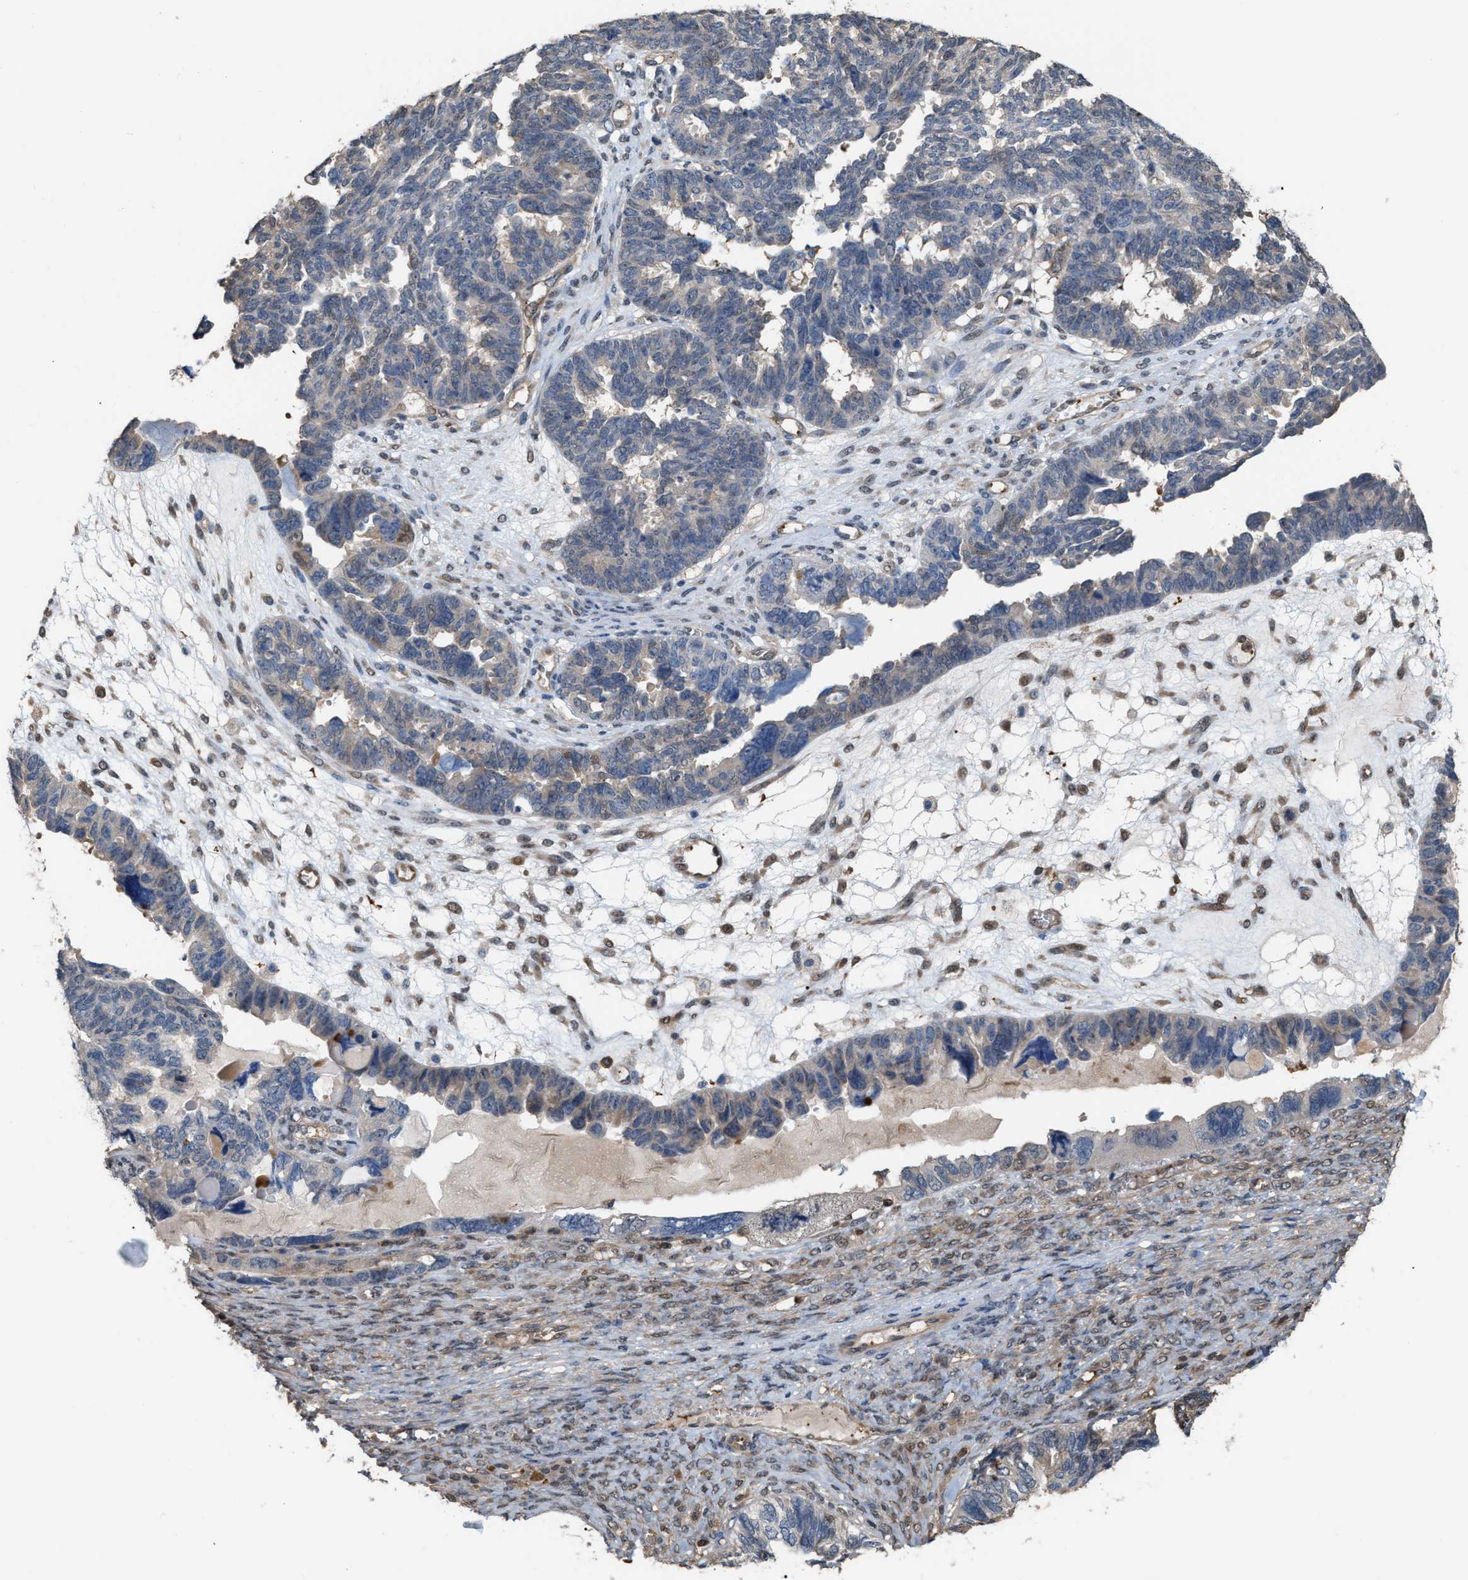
{"staining": {"intensity": "negative", "quantity": "none", "location": "none"}, "tissue": "ovarian cancer", "cell_type": "Tumor cells", "image_type": "cancer", "snomed": [{"axis": "morphology", "description": "Cystadenocarcinoma, serous, NOS"}, {"axis": "topography", "description": "Ovary"}], "caption": "DAB (3,3'-diaminobenzidine) immunohistochemical staining of ovarian cancer (serous cystadenocarcinoma) exhibits no significant staining in tumor cells.", "gene": "MTPN", "patient": {"sex": "female", "age": 79}}